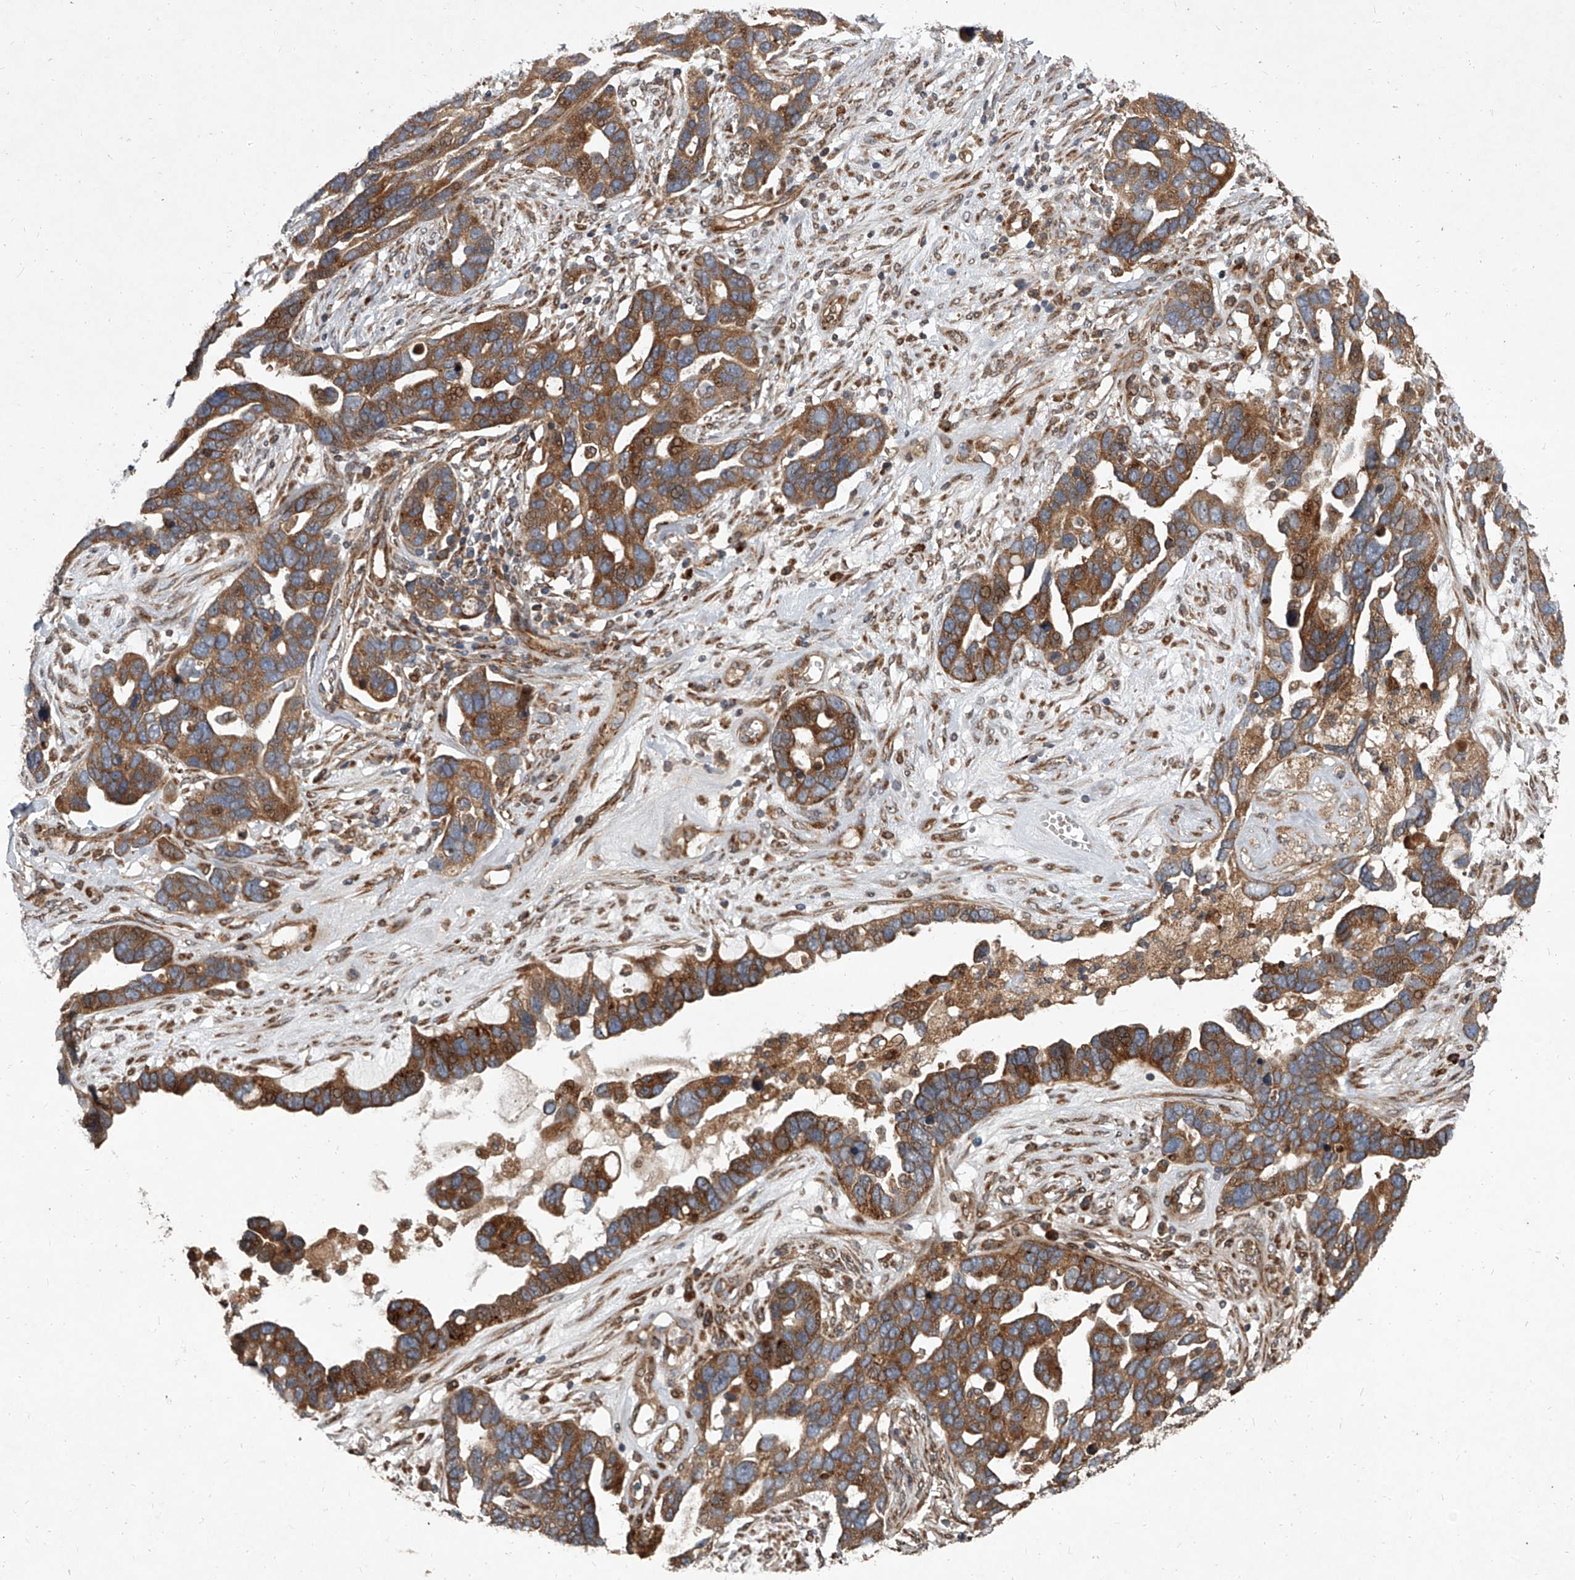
{"staining": {"intensity": "moderate", "quantity": ">75%", "location": "cytoplasmic/membranous"}, "tissue": "ovarian cancer", "cell_type": "Tumor cells", "image_type": "cancer", "snomed": [{"axis": "morphology", "description": "Cystadenocarcinoma, serous, NOS"}, {"axis": "topography", "description": "Ovary"}], "caption": "Immunohistochemical staining of human ovarian cancer shows moderate cytoplasmic/membranous protein expression in approximately >75% of tumor cells.", "gene": "EVA1C", "patient": {"sex": "female", "age": 54}}